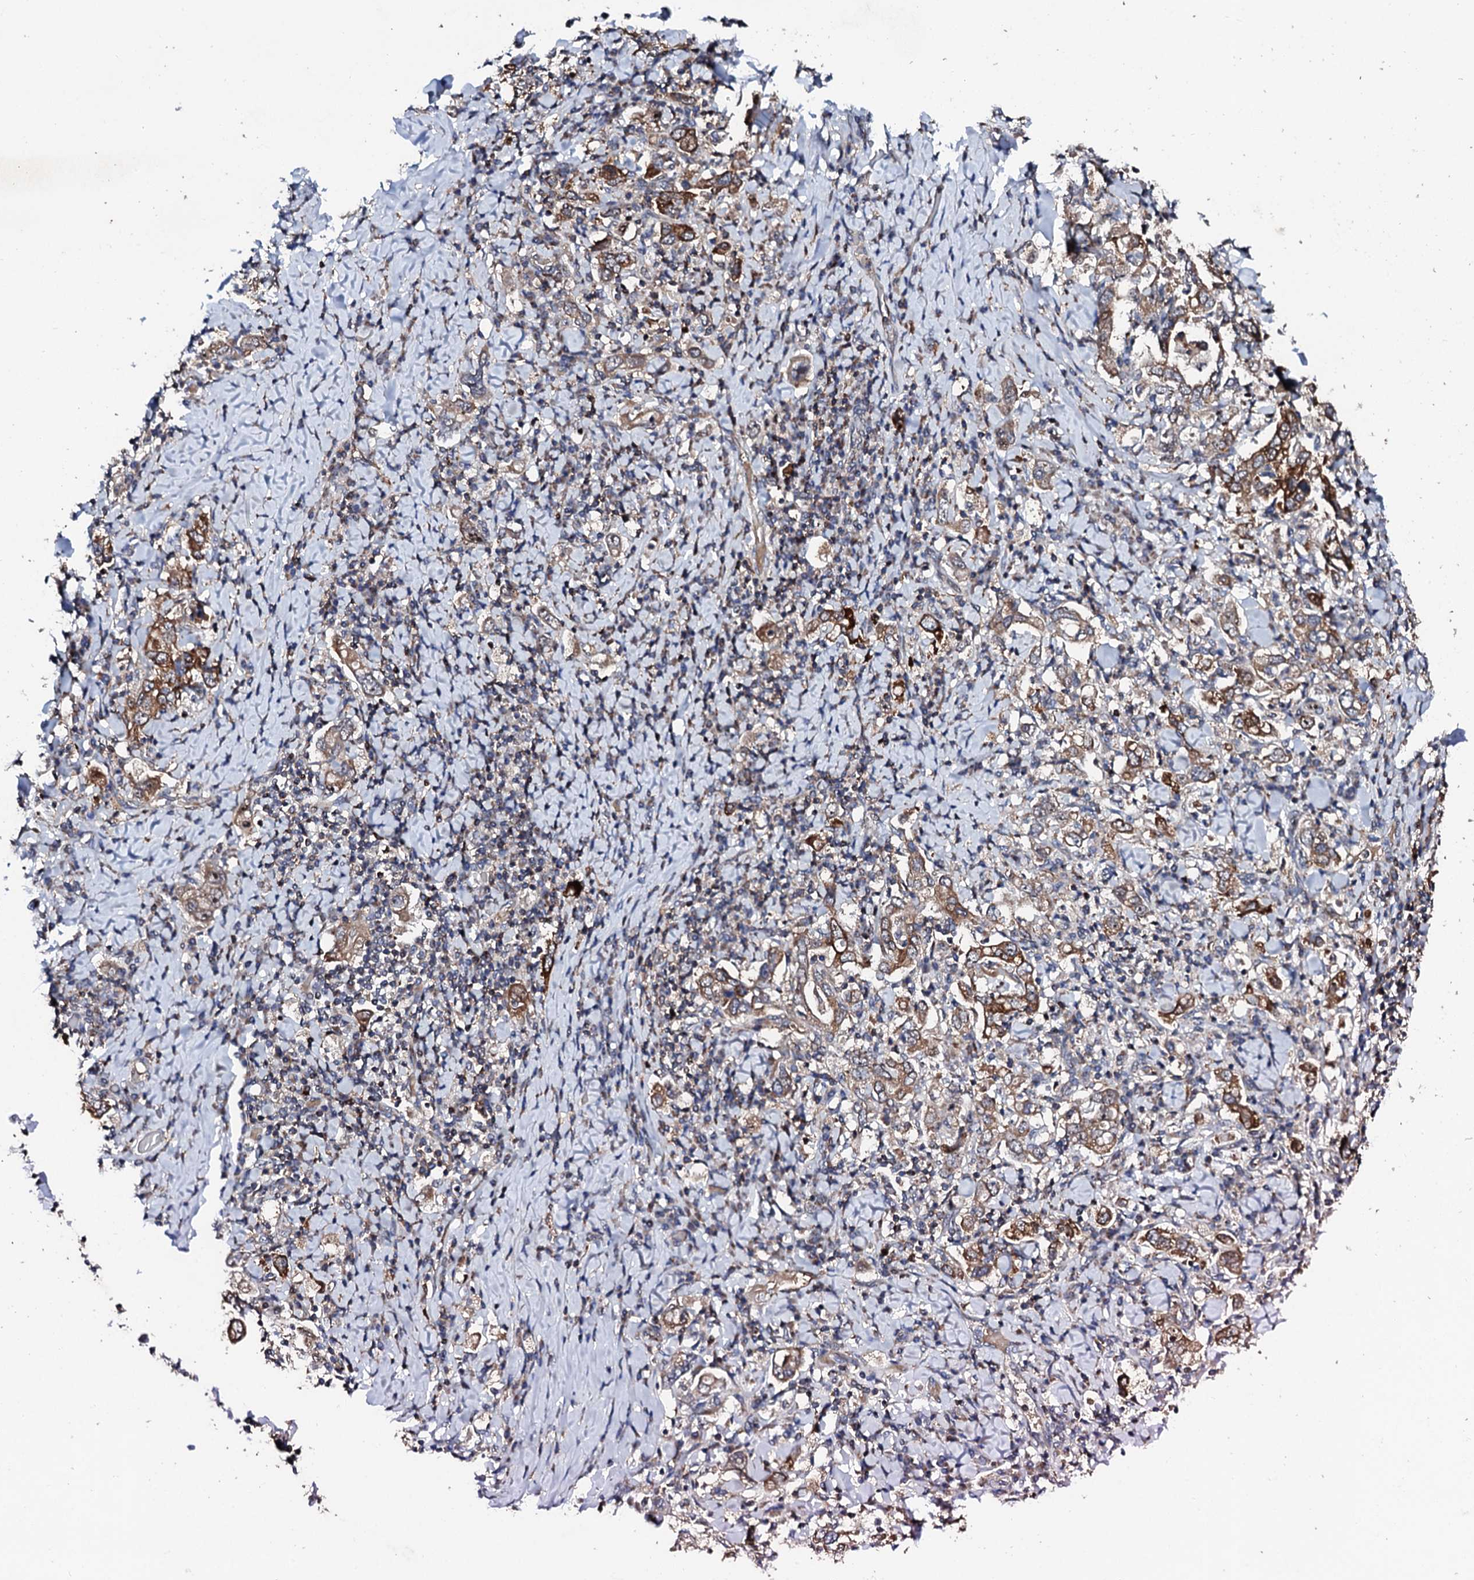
{"staining": {"intensity": "strong", "quantity": "25%-75%", "location": "cytoplasmic/membranous"}, "tissue": "stomach cancer", "cell_type": "Tumor cells", "image_type": "cancer", "snomed": [{"axis": "morphology", "description": "Adenocarcinoma, NOS"}, {"axis": "topography", "description": "Stomach, upper"}], "caption": "Immunohistochemical staining of human adenocarcinoma (stomach) shows high levels of strong cytoplasmic/membranous positivity in approximately 25%-75% of tumor cells.", "gene": "GTPBP4", "patient": {"sex": "male", "age": 62}}